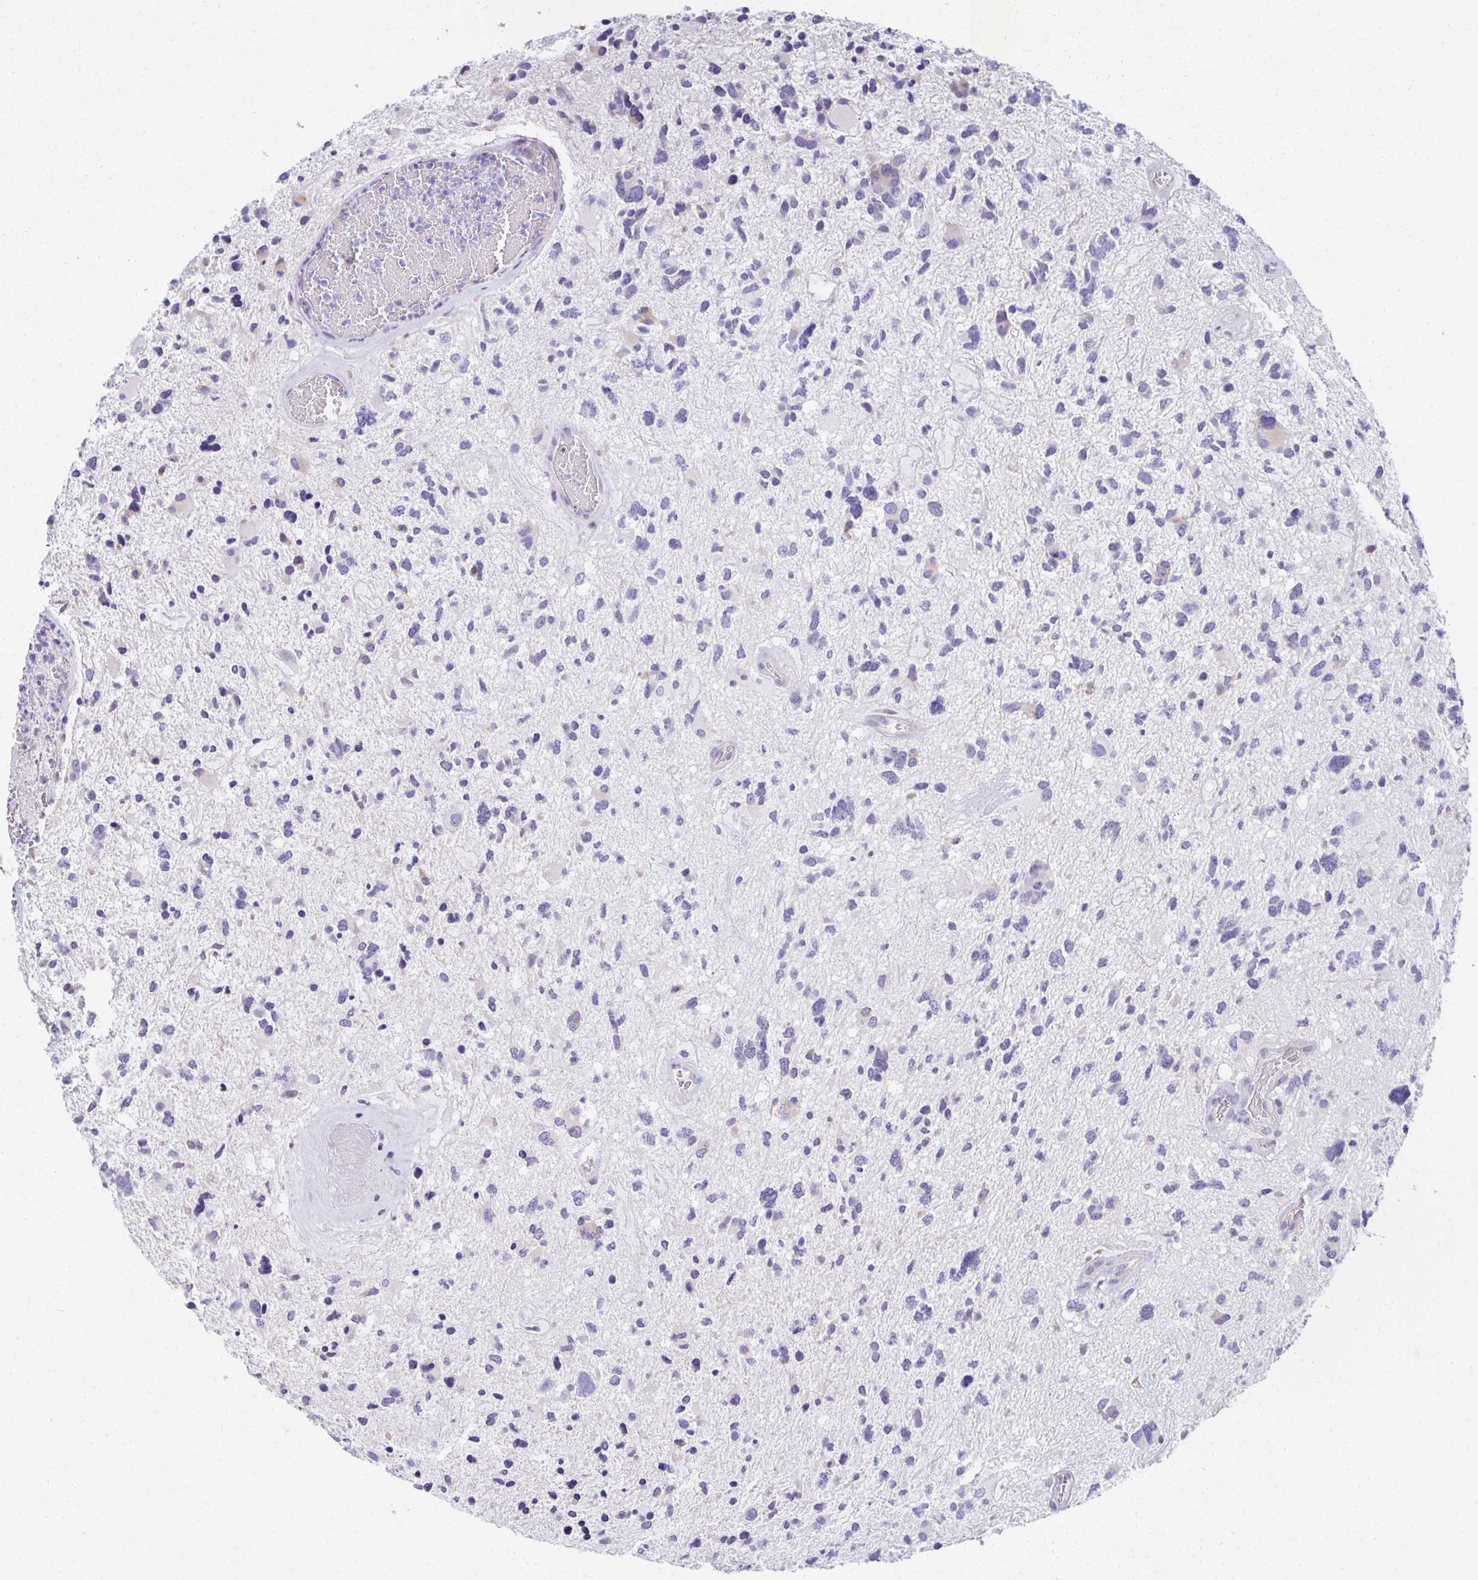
{"staining": {"intensity": "negative", "quantity": "none", "location": "none"}, "tissue": "glioma", "cell_type": "Tumor cells", "image_type": "cancer", "snomed": [{"axis": "morphology", "description": "Glioma, malignant, High grade"}, {"axis": "topography", "description": "Brain"}], "caption": "High magnification brightfield microscopy of malignant high-grade glioma stained with DAB (3,3'-diaminobenzidine) (brown) and counterstained with hematoxylin (blue): tumor cells show no significant staining.", "gene": "FASLG", "patient": {"sex": "female", "age": 11}}